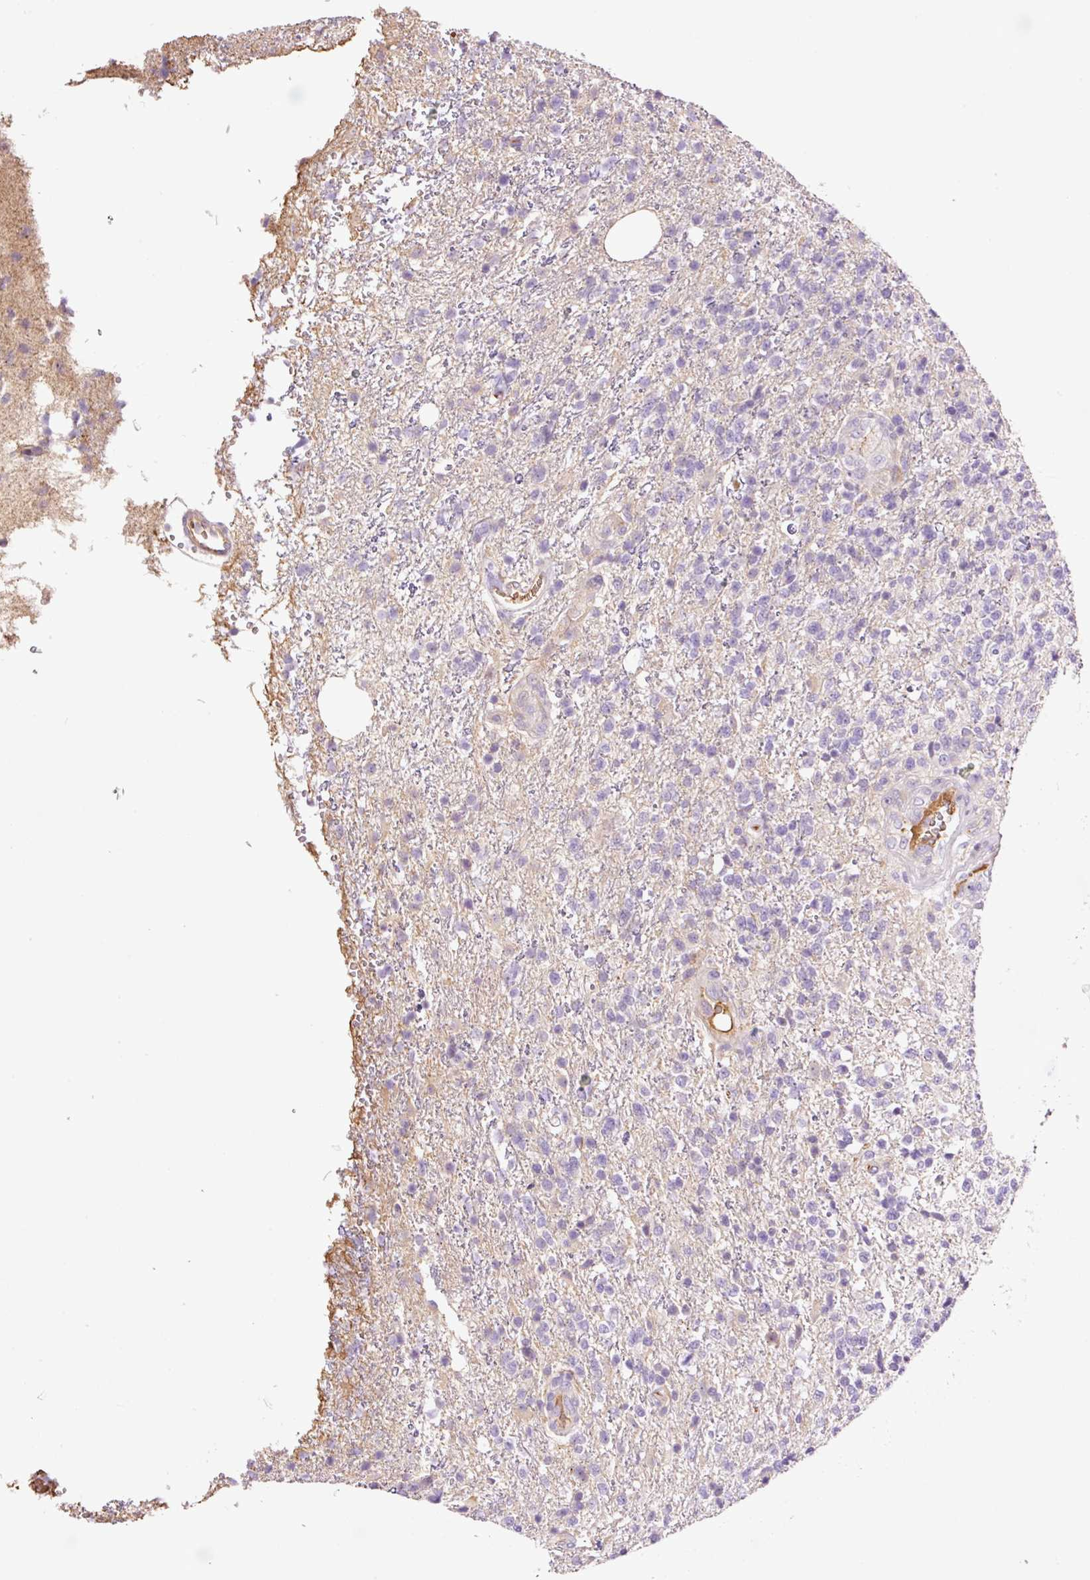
{"staining": {"intensity": "negative", "quantity": "none", "location": "none"}, "tissue": "glioma", "cell_type": "Tumor cells", "image_type": "cancer", "snomed": [{"axis": "morphology", "description": "Glioma, malignant, High grade"}, {"axis": "topography", "description": "Brain"}], "caption": "Immunohistochemistry (IHC) of human malignant high-grade glioma displays no staining in tumor cells. (DAB (3,3'-diaminobenzidine) immunohistochemistry visualized using brightfield microscopy, high magnification).", "gene": "TMEM235", "patient": {"sex": "male", "age": 56}}